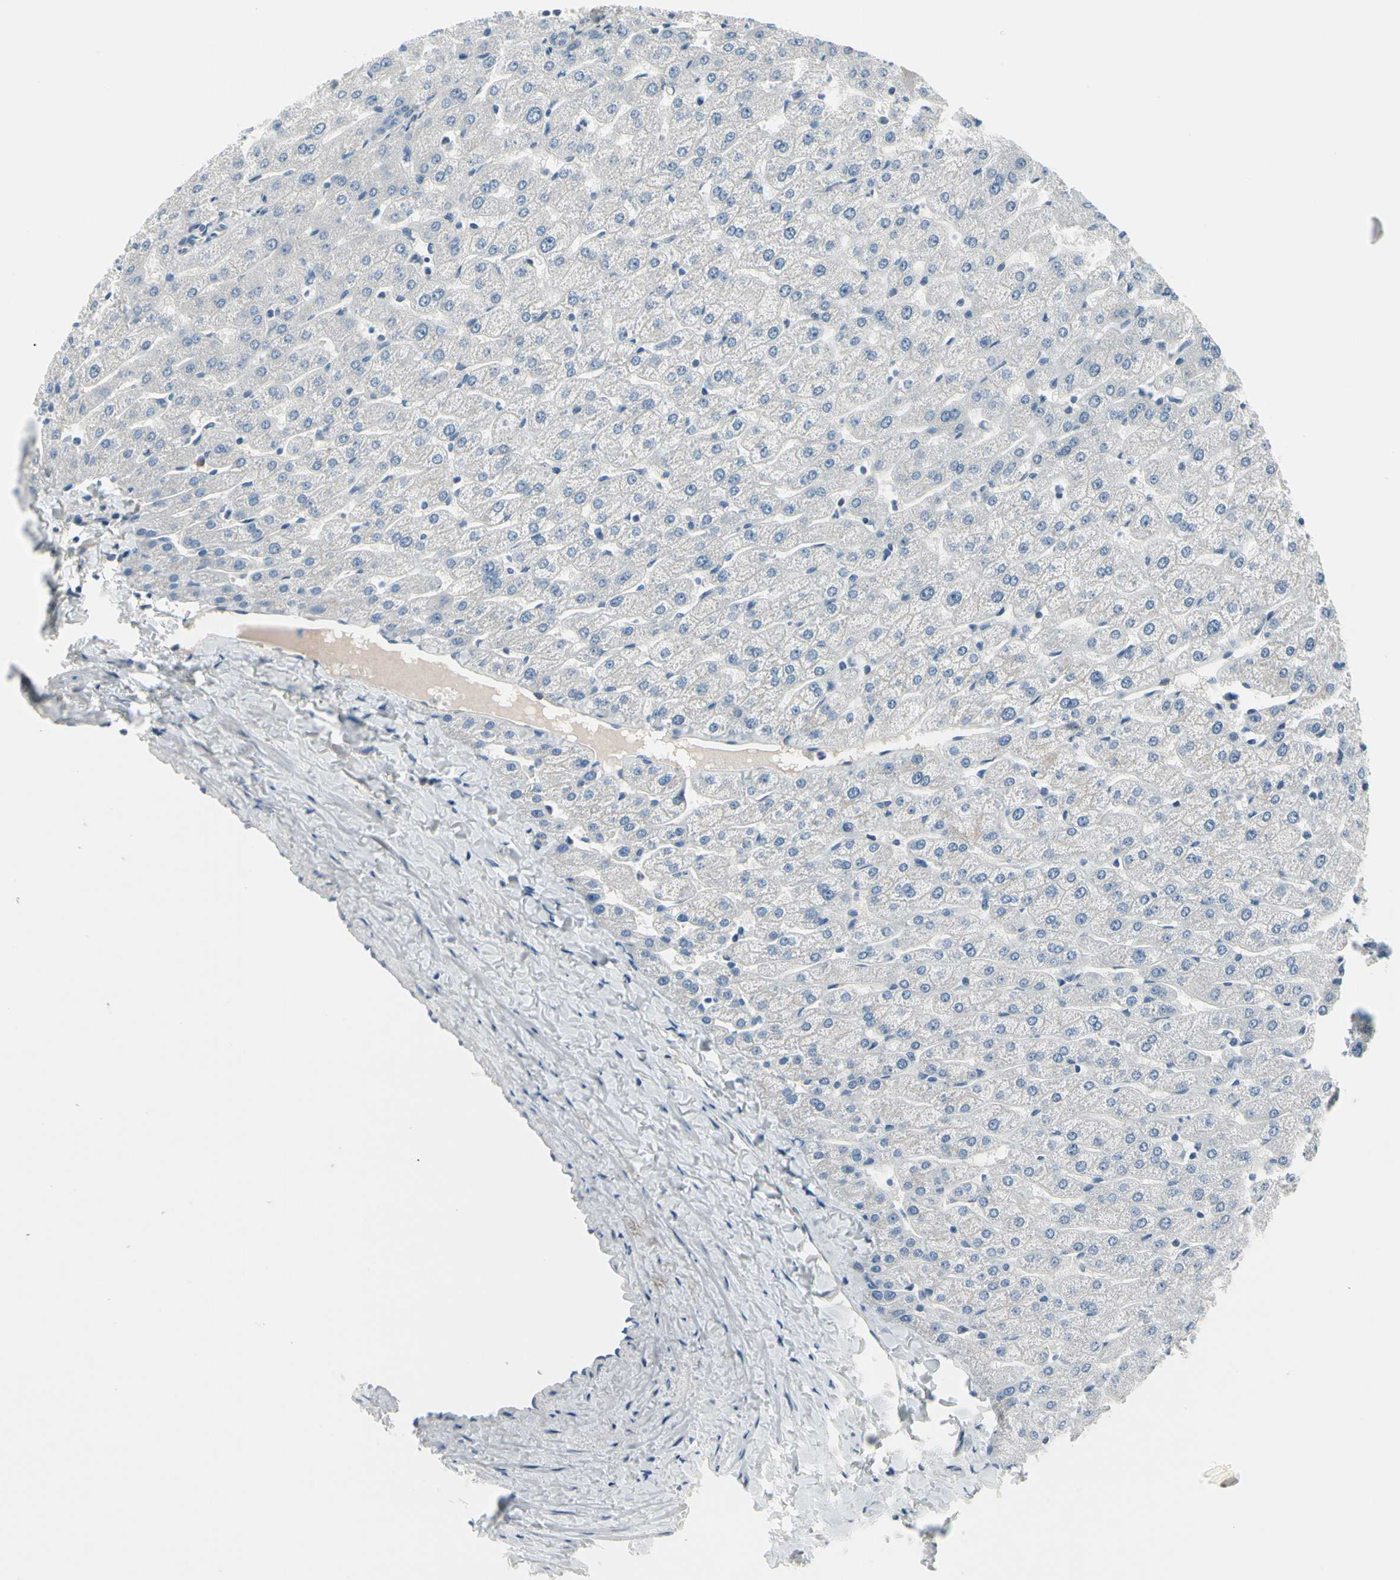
{"staining": {"intensity": "negative", "quantity": "none", "location": "none"}, "tissue": "liver", "cell_type": "Cholangiocytes", "image_type": "normal", "snomed": [{"axis": "morphology", "description": "Normal tissue, NOS"}, {"axis": "morphology", "description": "Fibrosis, NOS"}, {"axis": "topography", "description": "Liver"}], "caption": "The histopathology image demonstrates no significant expression in cholangiocytes of liver.", "gene": "PGR", "patient": {"sex": "female", "age": 29}}